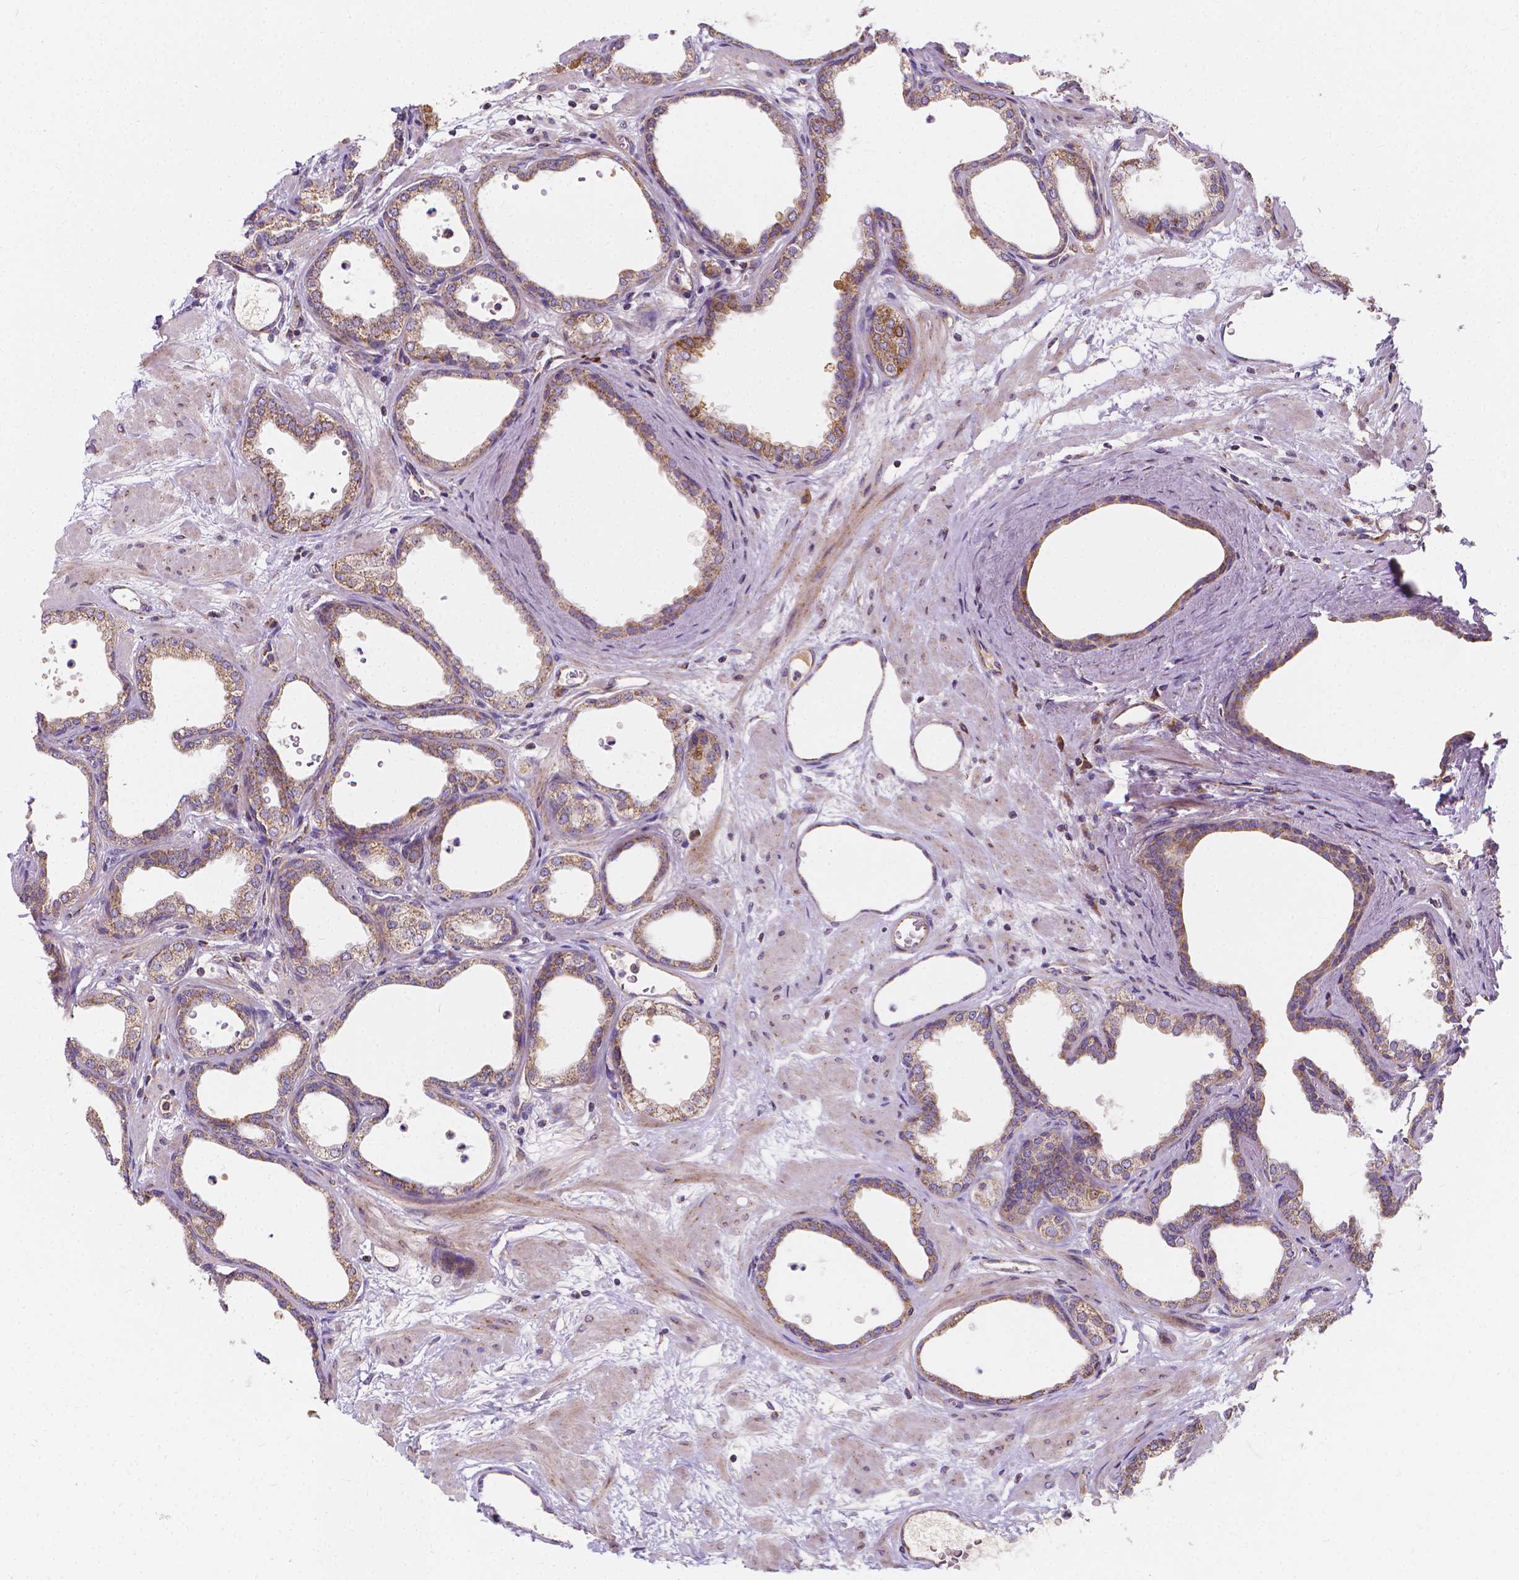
{"staining": {"intensity": "moderate", "quantity": "25%-75%", "location": "cytoplasmic/membranous"}, "tissue": "prostate", "cell_type": "Glandular cells", "image_type": "normal", "snomed": [{"axis": "morphology", "description": "Normal tissue, NOS"}, {"axis": "topography", "description": "Prostate"}], "caption": "This micrograph displays IHC staining of normal prostate, with medium moderate cytoplasmic/membranous staining in approximately 25%-75% of glandular cells.", "gene": "SNCAIP", "patient": {"sex": "male", "age": 37}}